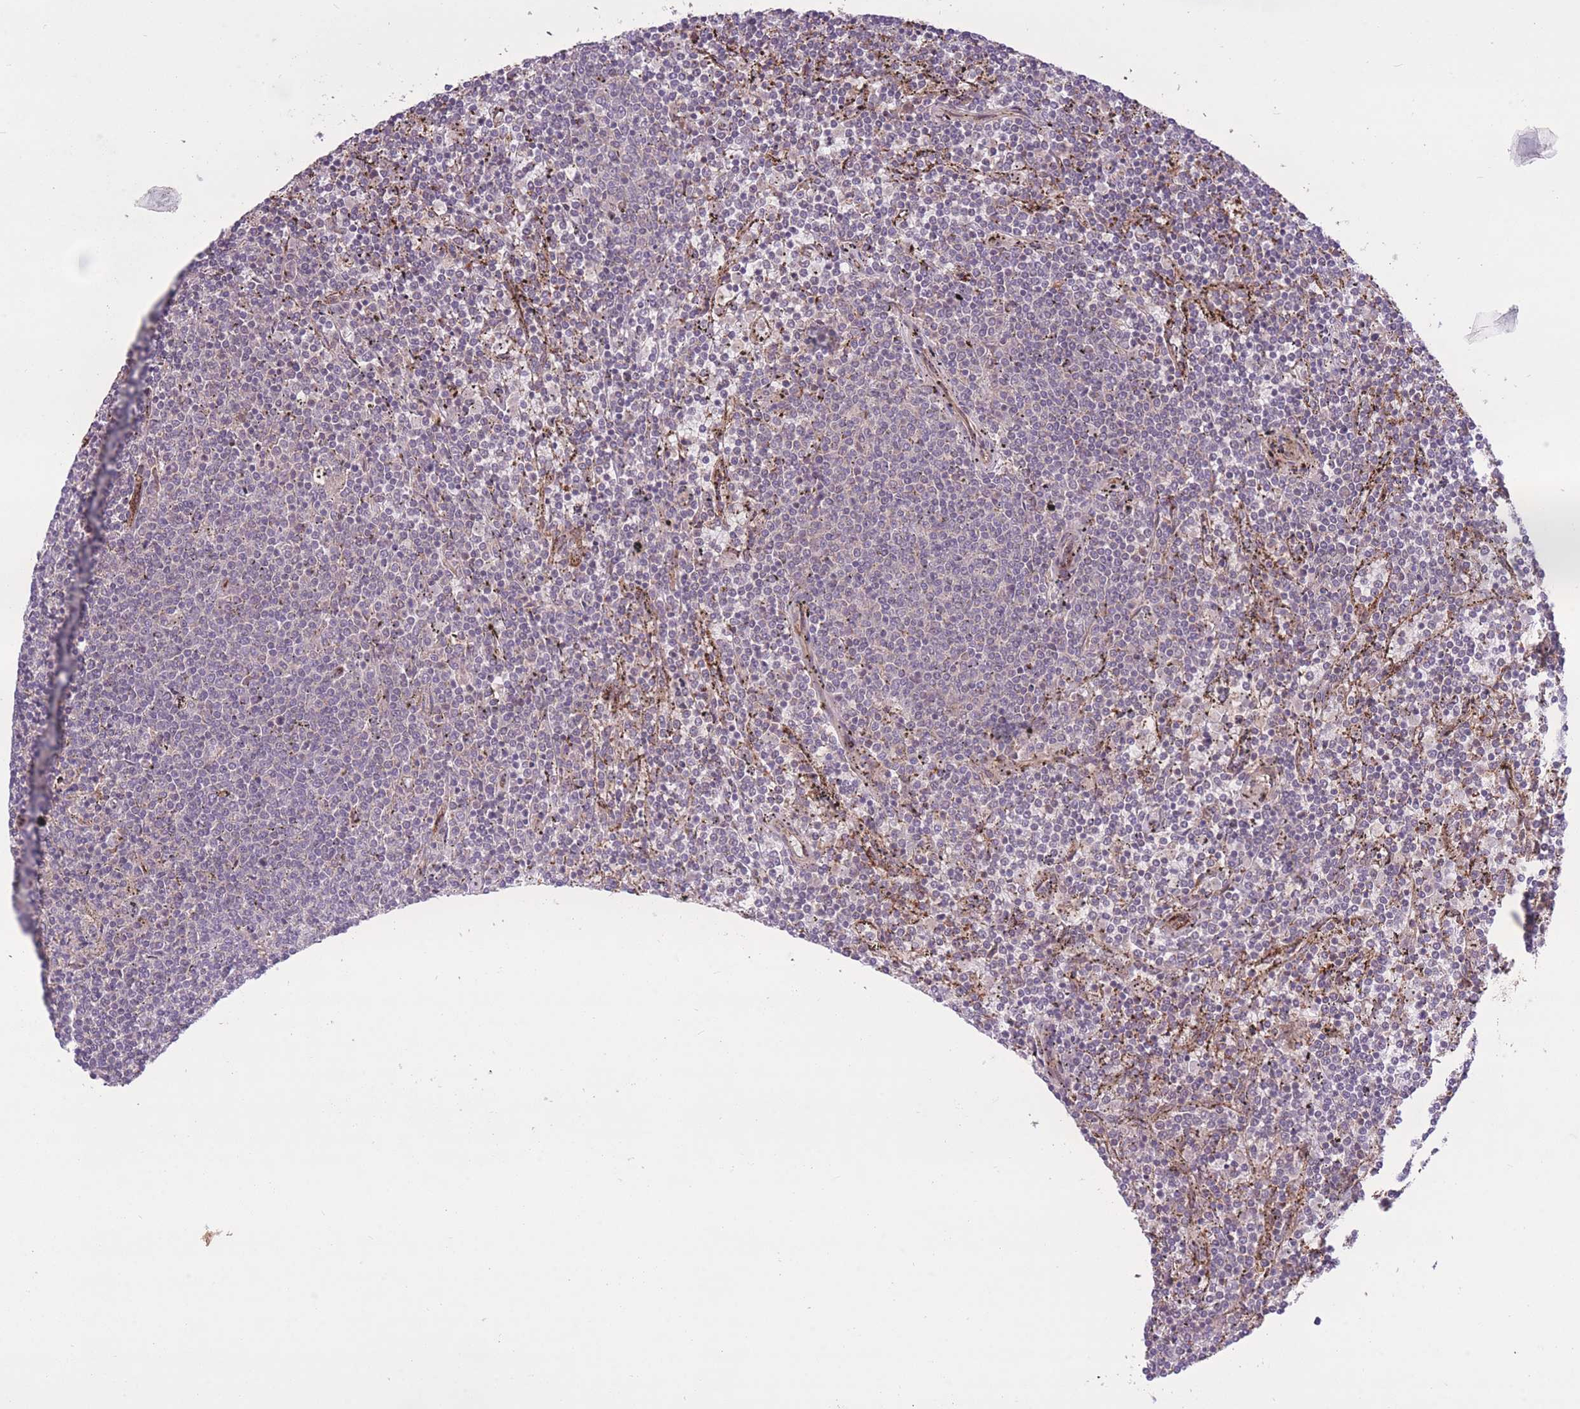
{"staining": {"intensity": "negative", "quantity": "none", "location": "none"}, "tissue": "lymphoma", "cell_type": "Tumor cells", "image_type": "cancer", "snomed": [{"axis": "morphology", "description": "Malignant lymphoma, non-Hodgkin's type, Low grade"}, {"axis": "topography", "description": "Spleen"}], "caption": "High magnification brightfield microscopy of malignant lymphoma, non-Hodgkin's type (low-grade) stained with DAB (brown) and counterstained with hematoxylin (blue): tumor cells show no significant positivity.", "gene": "CISH", "patient": {"sex": "female", "age": 50}}